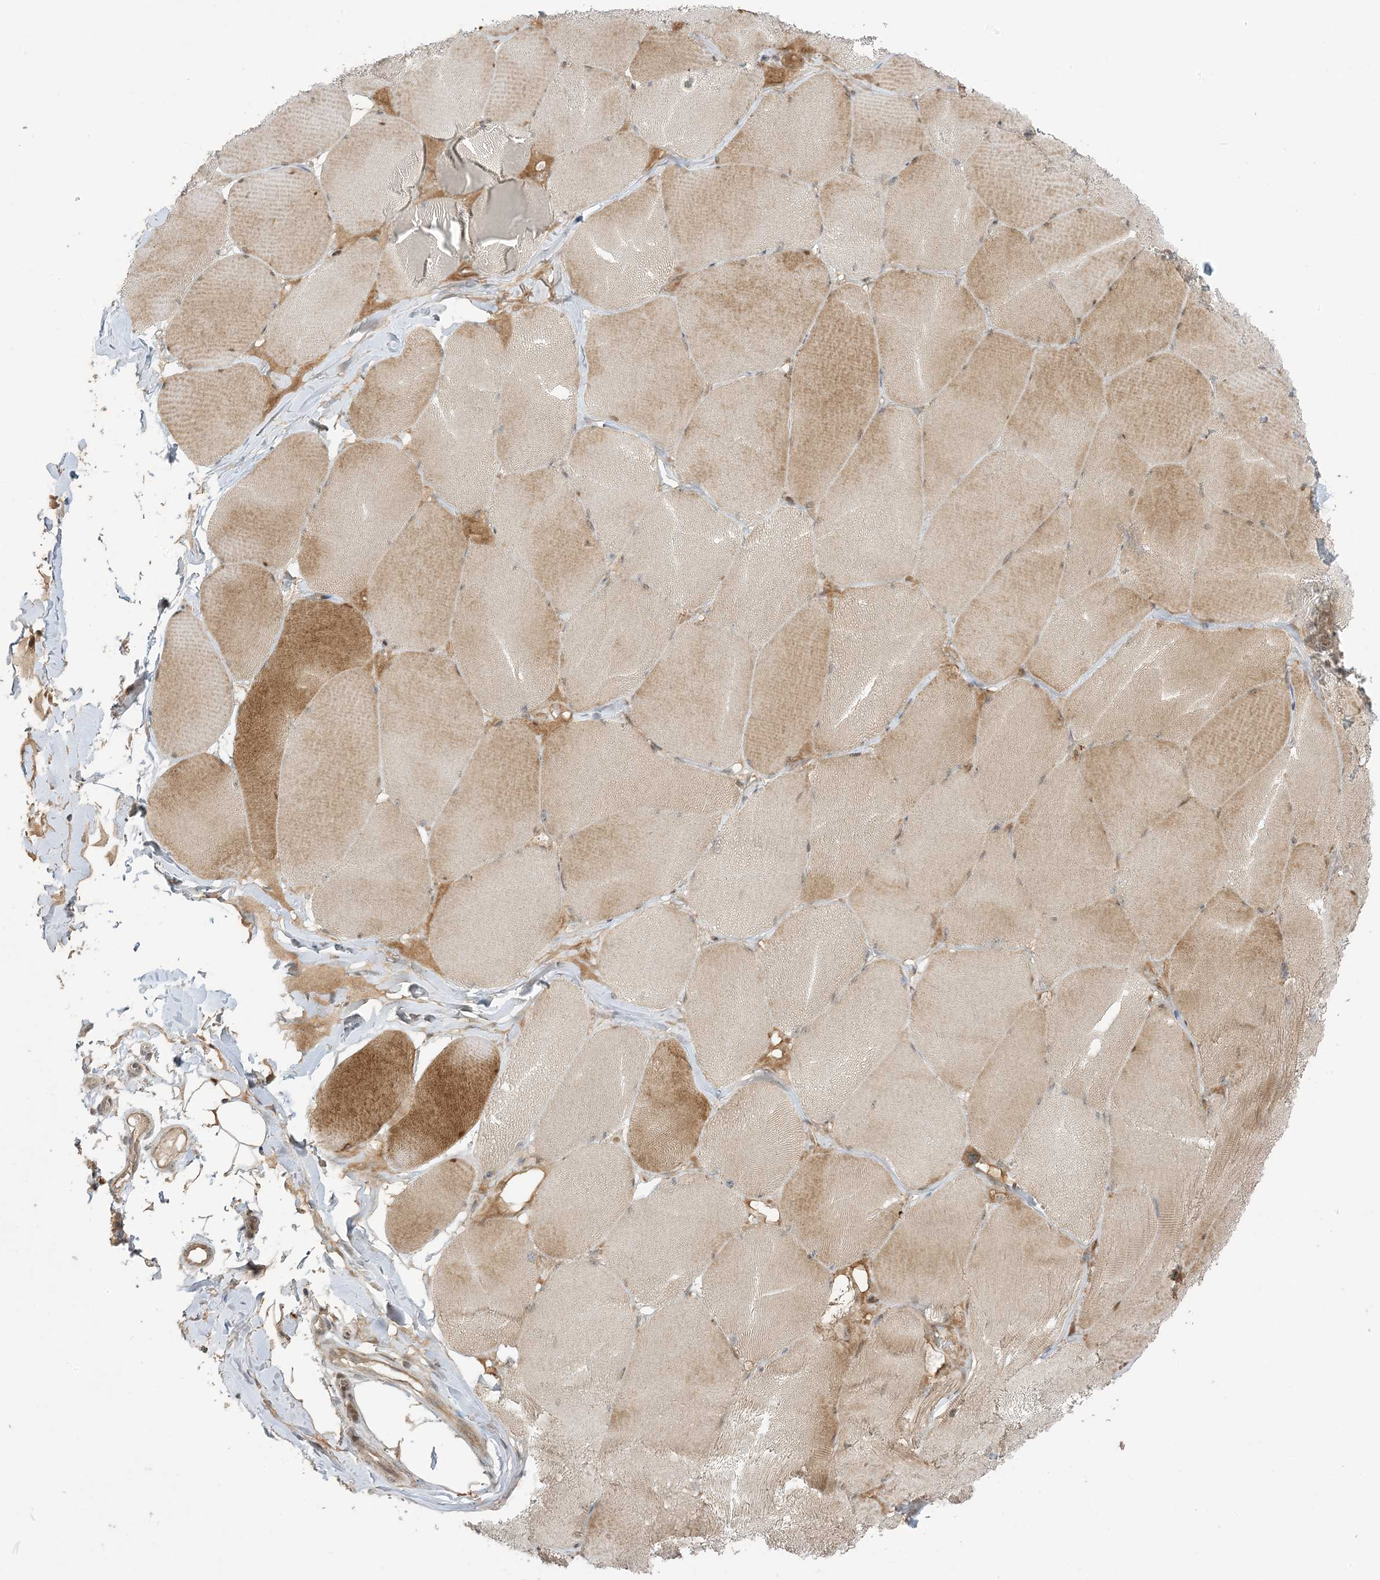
{"staining": {"intensity": "weak", "quantity": ">75%", "location": "cytoplasmic/membranous,nuclear"}, "tissue": "skeletal muscle", "cell_type": "Myocytes", "image_type": "normal", "snomed": [{"axis": "morphology", "description": "Normal tissue, NOS"}, {"axis": "topography", "description": "Skin"}, {"axis": "topography", "description": "Skeletal muscle"}], "caption": "The immunohistochemical stain shows weak cytoplasmic/membranous,nuclear expression in myocytes of benign skeletal muscle. (IHC, brightfield microscopy, high magnification).", "gene": "PHLDB2", "patient": {"sex": "male", "age": 83}}